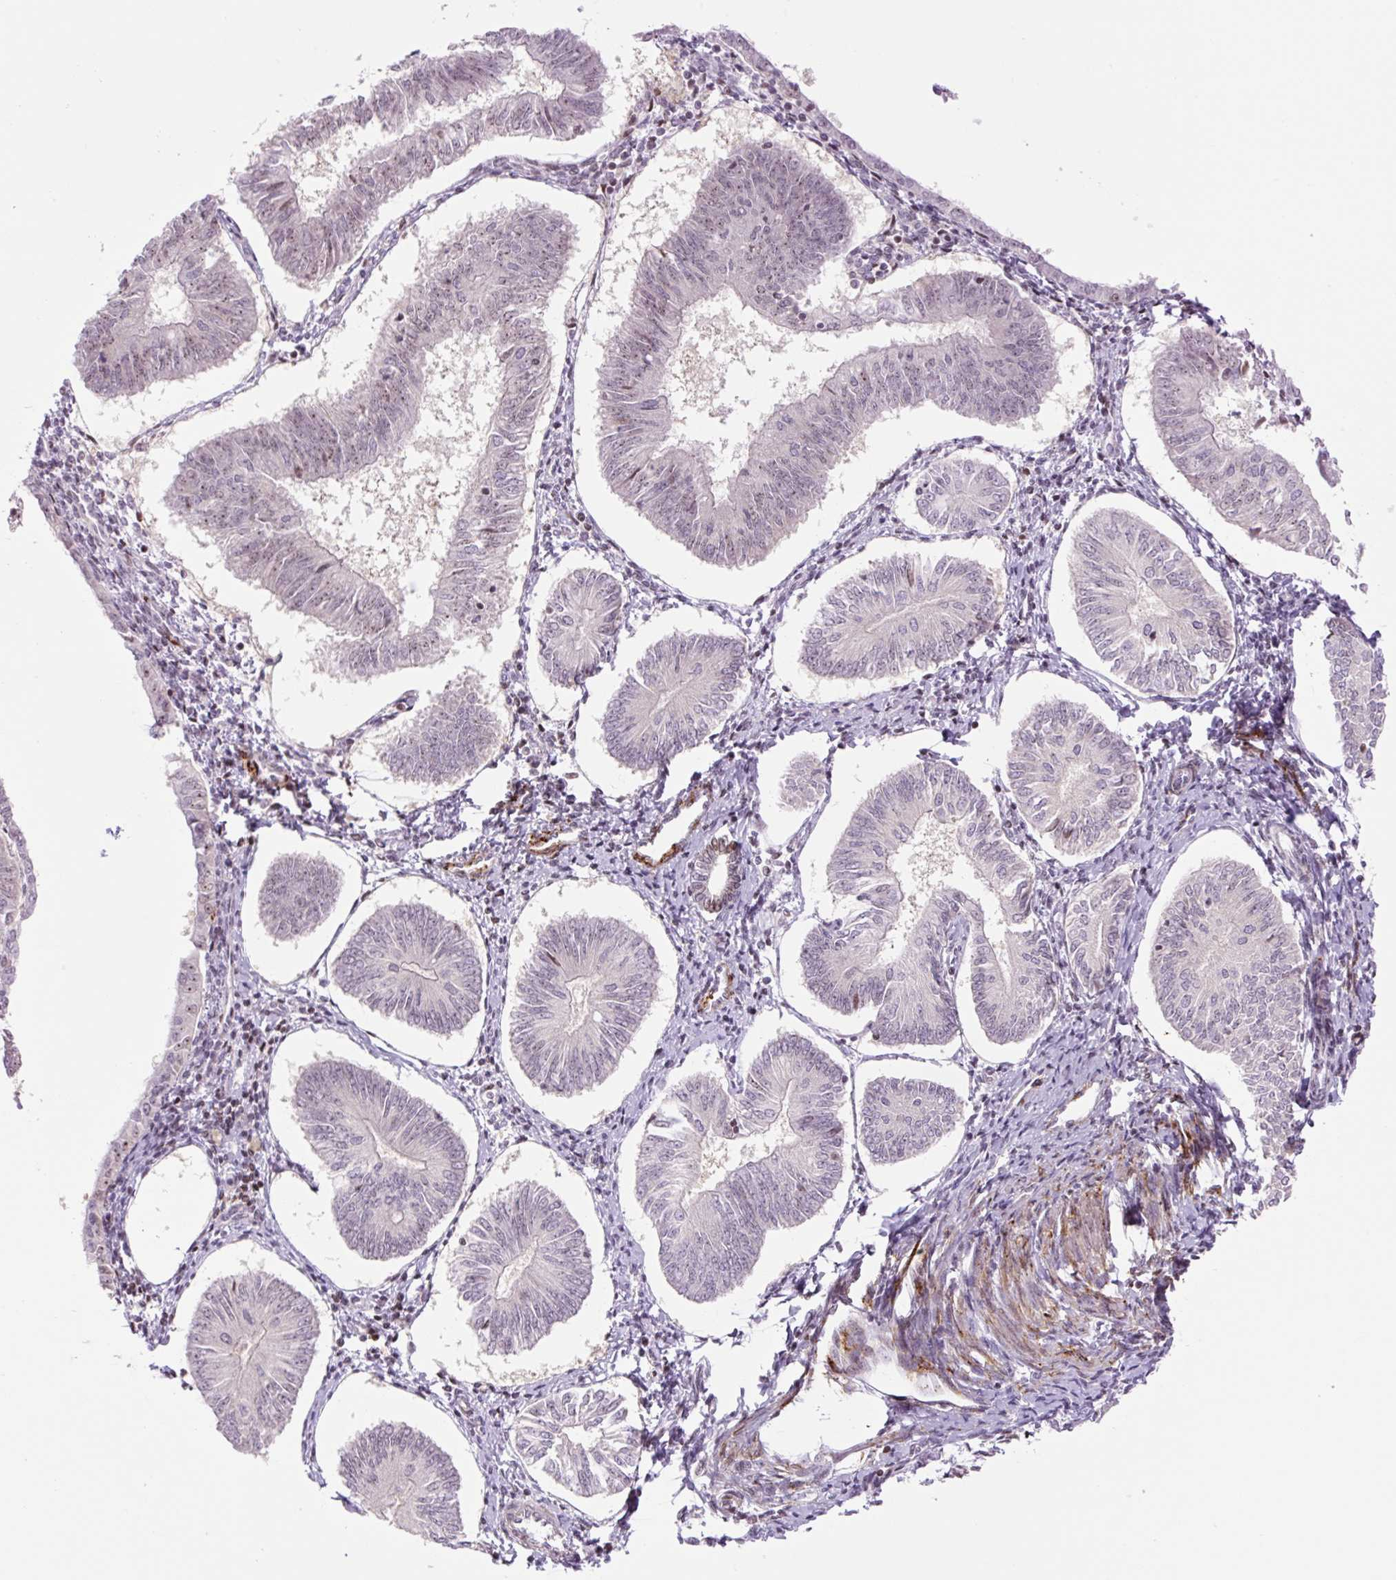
{"staining": {"intensity": "weak", "quantity": "<25%", "location": "nuclear"}, "tissue": "endometrial cancer", "cell_type": "Tumor cells", "image_type": "cancer", "snomed": [{"axis": "morphology", "description": "Adenocarcinoma, NOS"}, {"axis": "topography", "description": "Endometrium"}], "caption": "Human endometrial cancer stained for a protein using IHC displays no expression in tumor cells.", "gene": "ZNF417", "patient": {"sex": "female", "age": 58}}